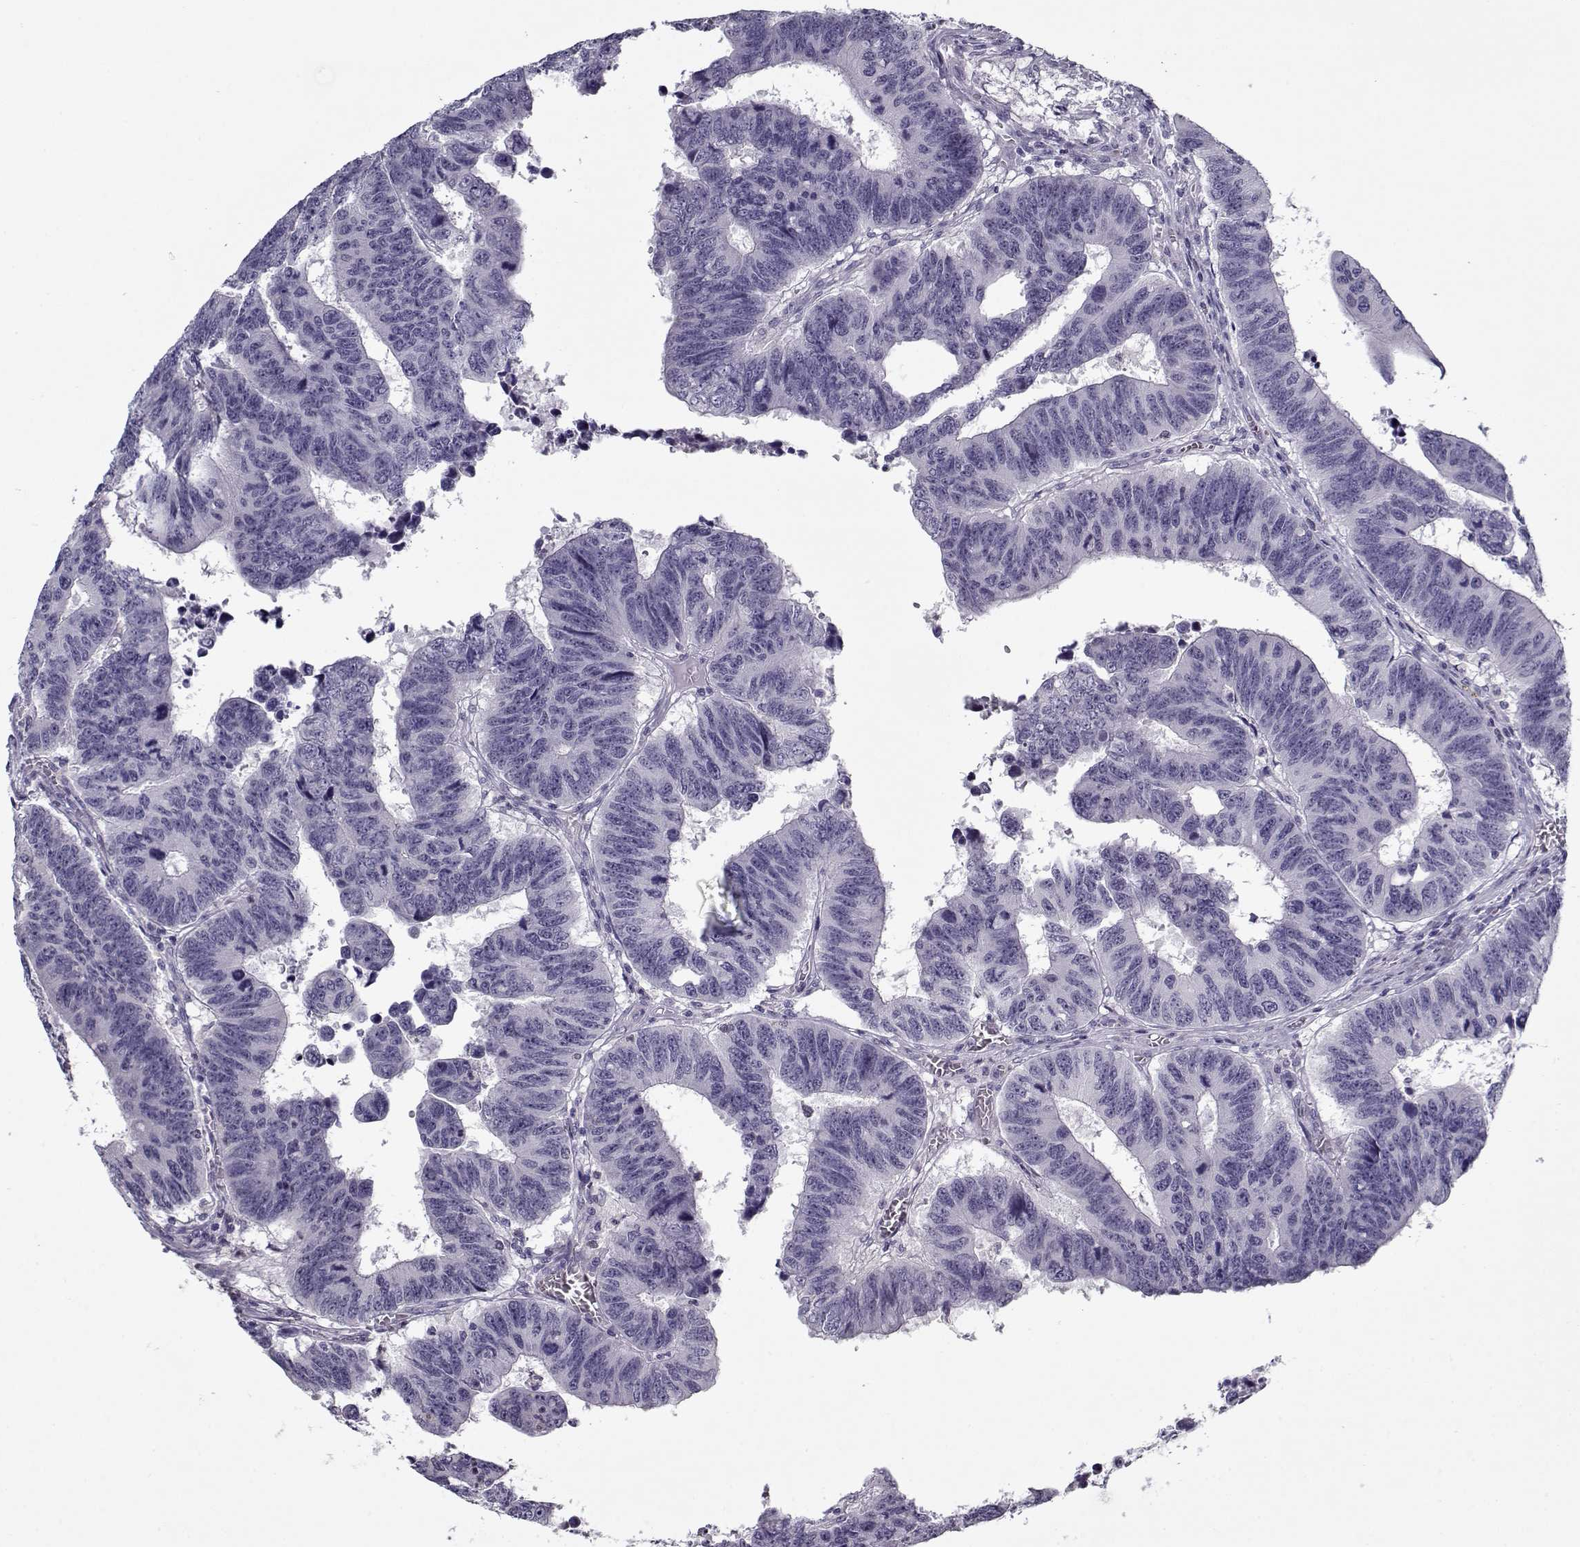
{"staining": {"intensity": "negative", "quantity": "none", "location": "none"}, "tissue": "colorectal cancer", "cell_type": "Tumor cells", "image_type": "cancer", "snomed": [{"axis": "morphology", "description": "Adenocarcinoma, NOS"}, {"axis": "topography", "description": "Appendix"}, {"axis": "topography", "description": "Colon"}, {"axis": "topography", "description": "Cecum"}, {"axis": "topography", "description": "Colon asc"}], "caption": "An immunohistochemistry micrograph of colorectal adenocarcinoma is shown. There is no staining in tumor cells of colorectal adenocarcinoma.", "gene": "CIBAR1", "patient": {"sex": "female", "age": 85}}